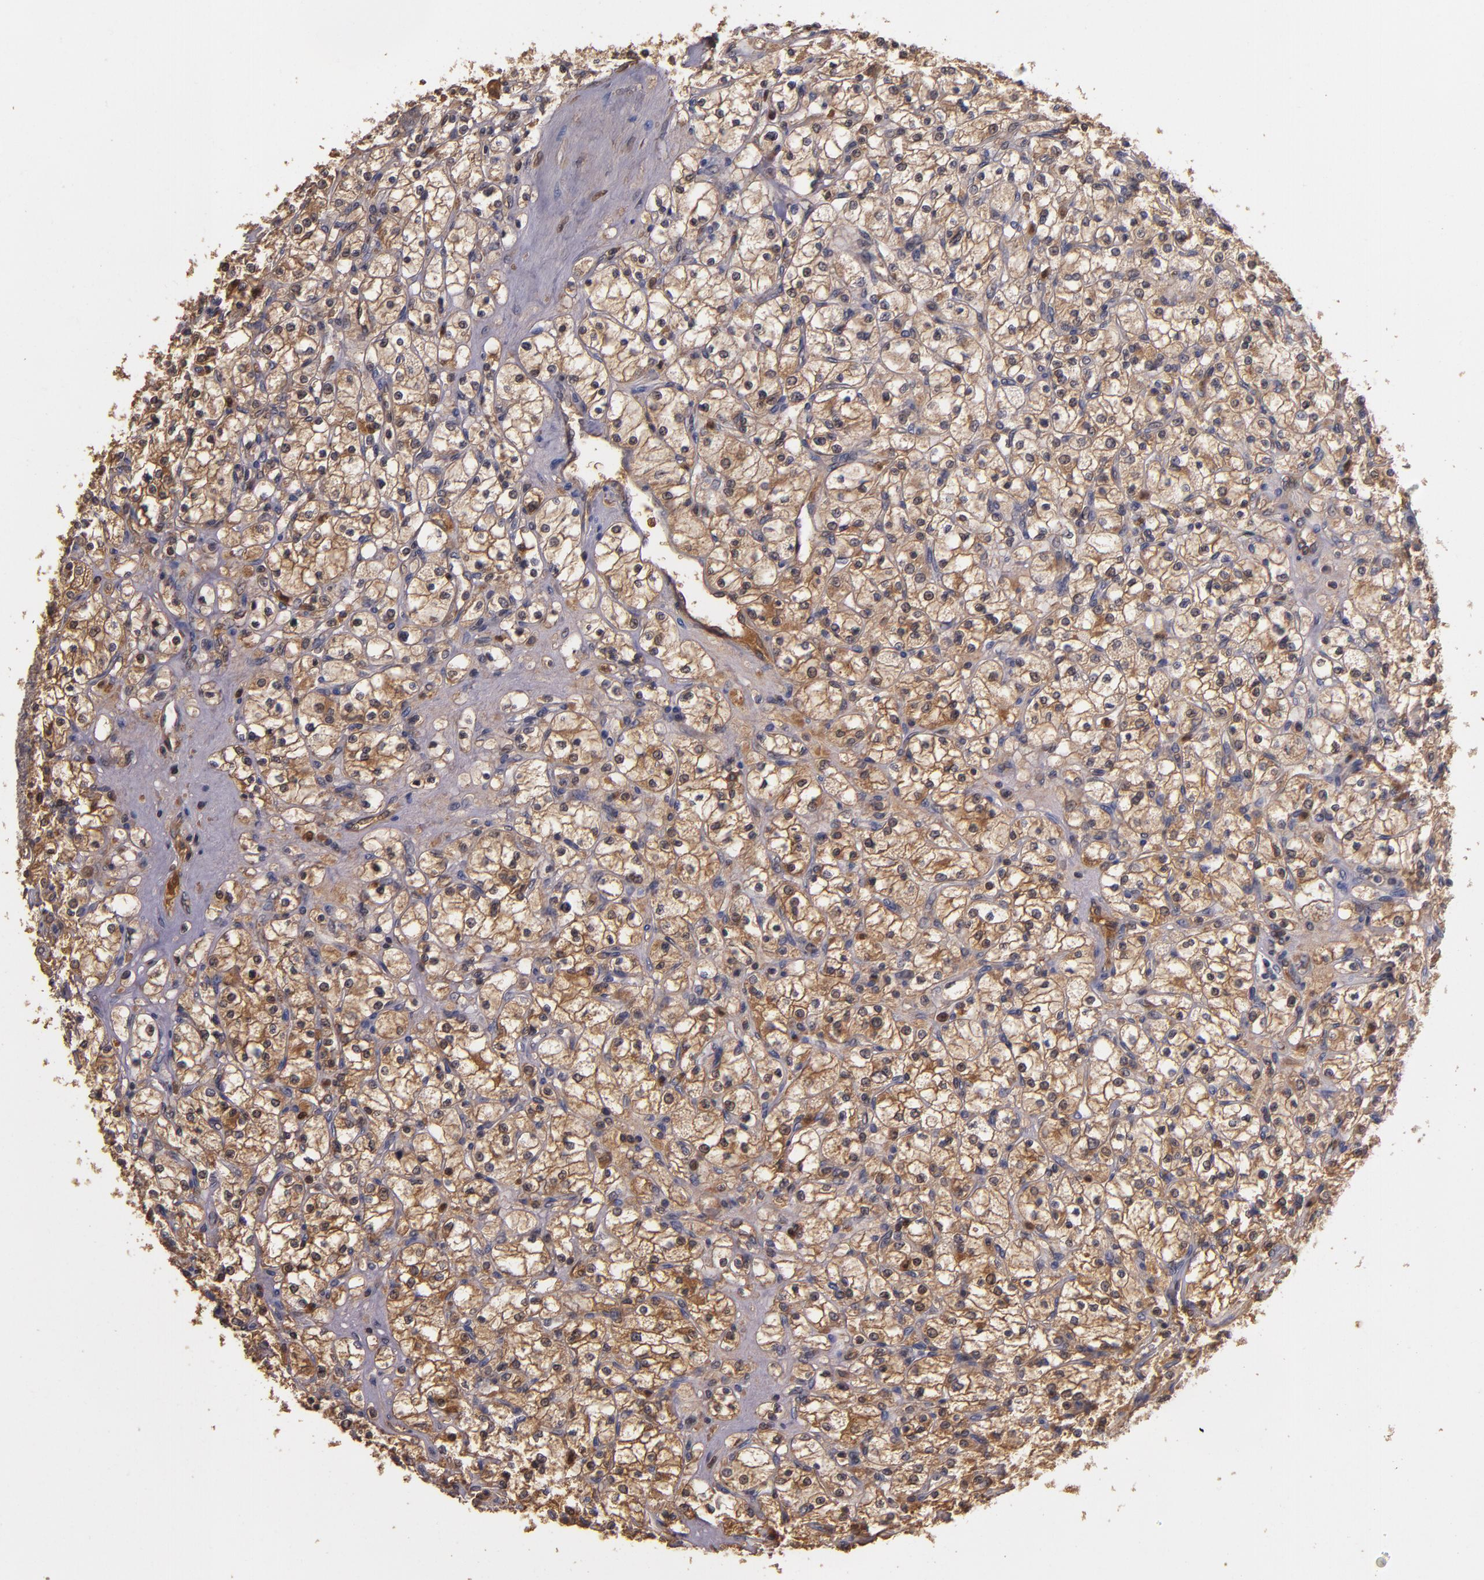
{"staining": {"intensity": "strong", "quantity": ">75%", "location": "cytoplasmic/membranous"}, "tissue": "renal cancer", "cell_type": "Tumor cells", "image_type": "cancer", "snomed": [{"axis": "morphology", "description": "Adenocarcinoma, NOS"}, {"axis": "topography", "description": "Kidney"}], "caption": "Immunohistochemical staining of renal cancer (adenocarcinoma) reveals strong cytoplasmic/membranous protein expression in about >75% of tumor cells.", "gene": "PTS", "patient": {"sex": "female", "age": 83}}